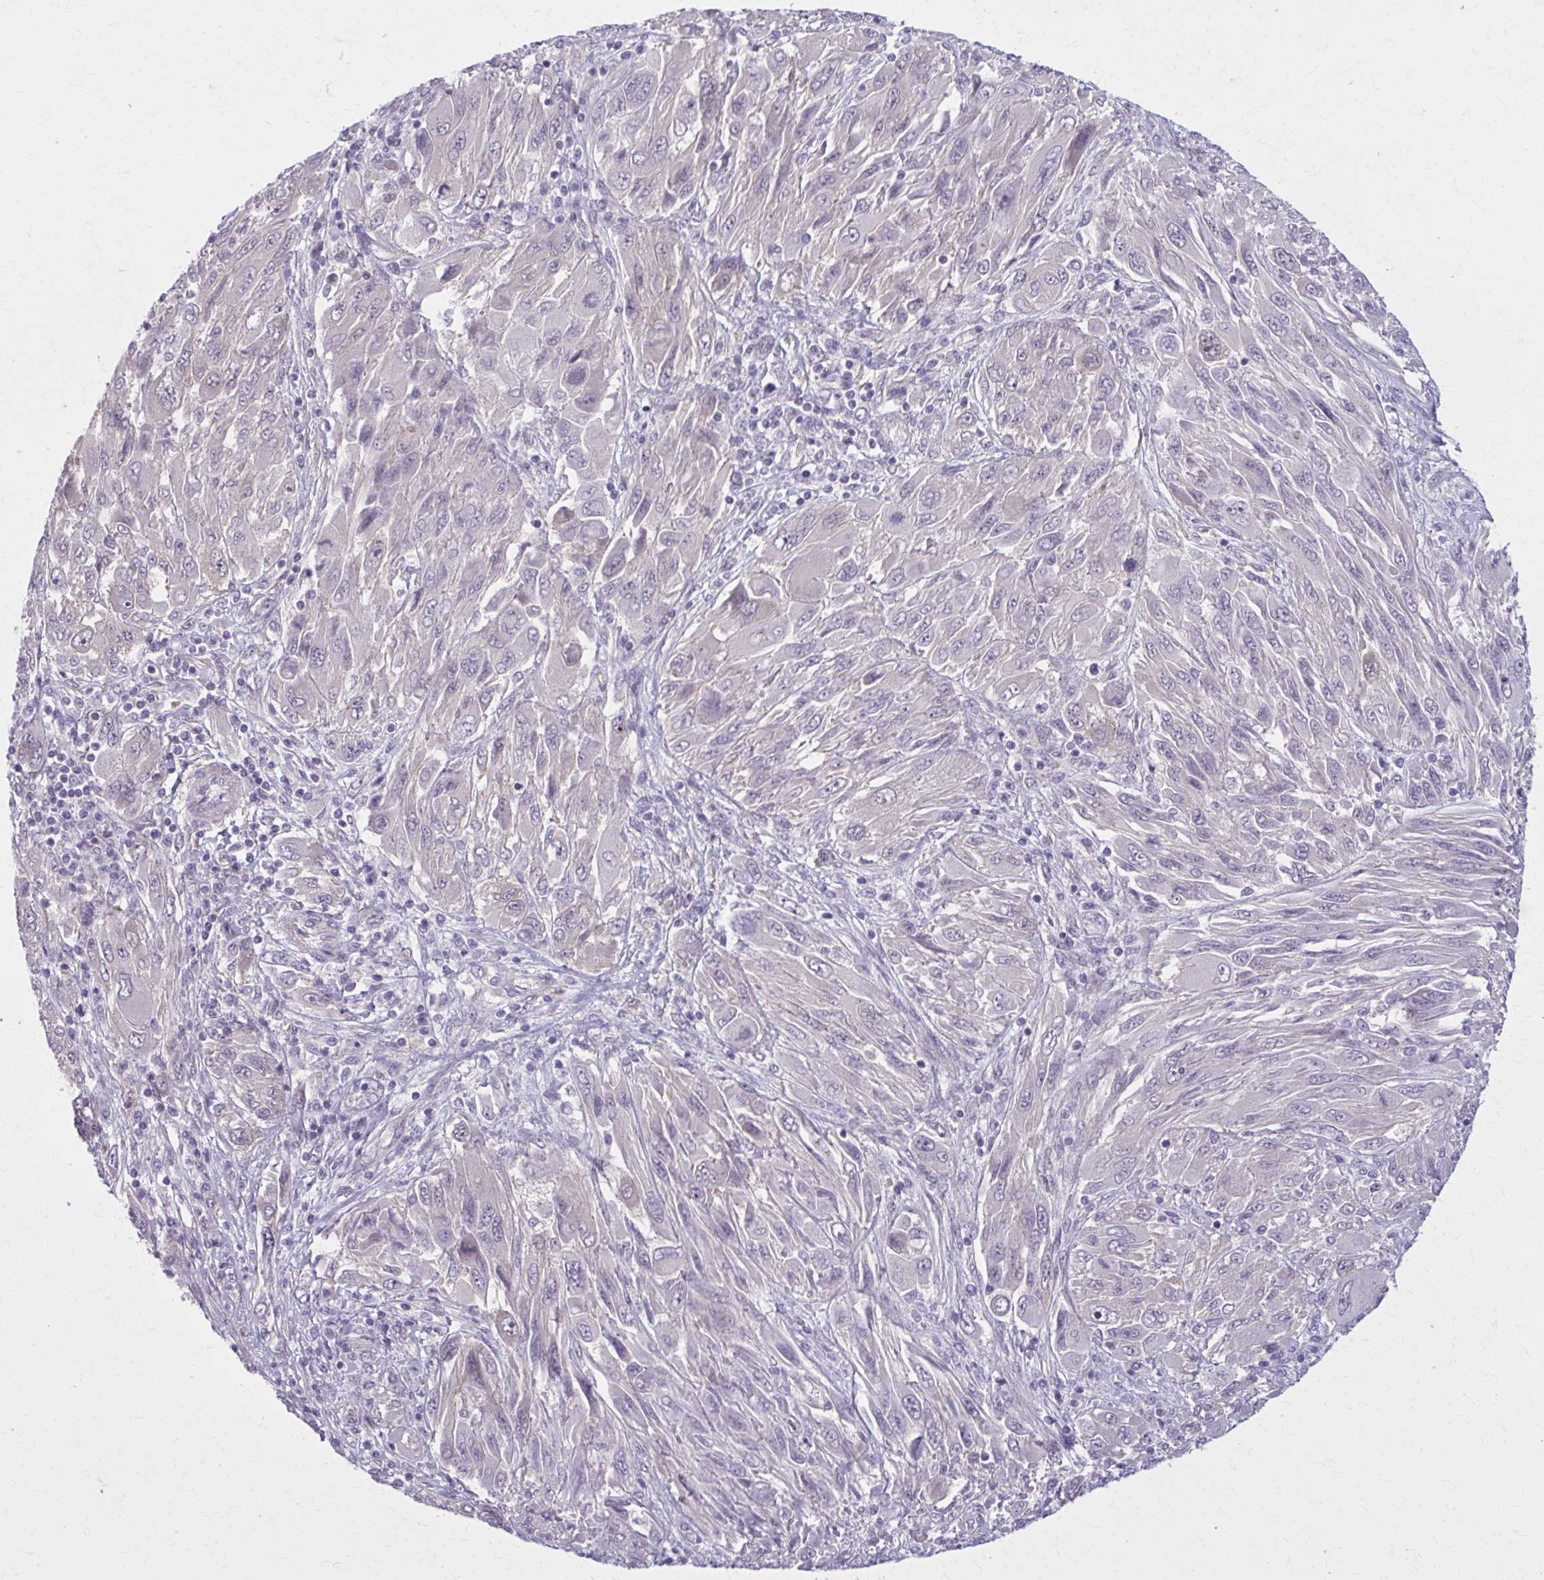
{"staining": {"intensity": "negative", "quantity": "none", "location": "none"}, "tissue": "melanoma", "cell_type": "Tumor cells", "image_type": "cancer", "snomed": [{"axis": "morphology", "description": "Malignant melanoma, NOS"}, {"axis": "topography", "description": "Skin"}], "caption": "Malignant melanoma was stained to show a protein in brown. There is no significant positivity in tumor cells.", "gene": "NUMBL", "patient": {"sex": "female", "age": 91}}